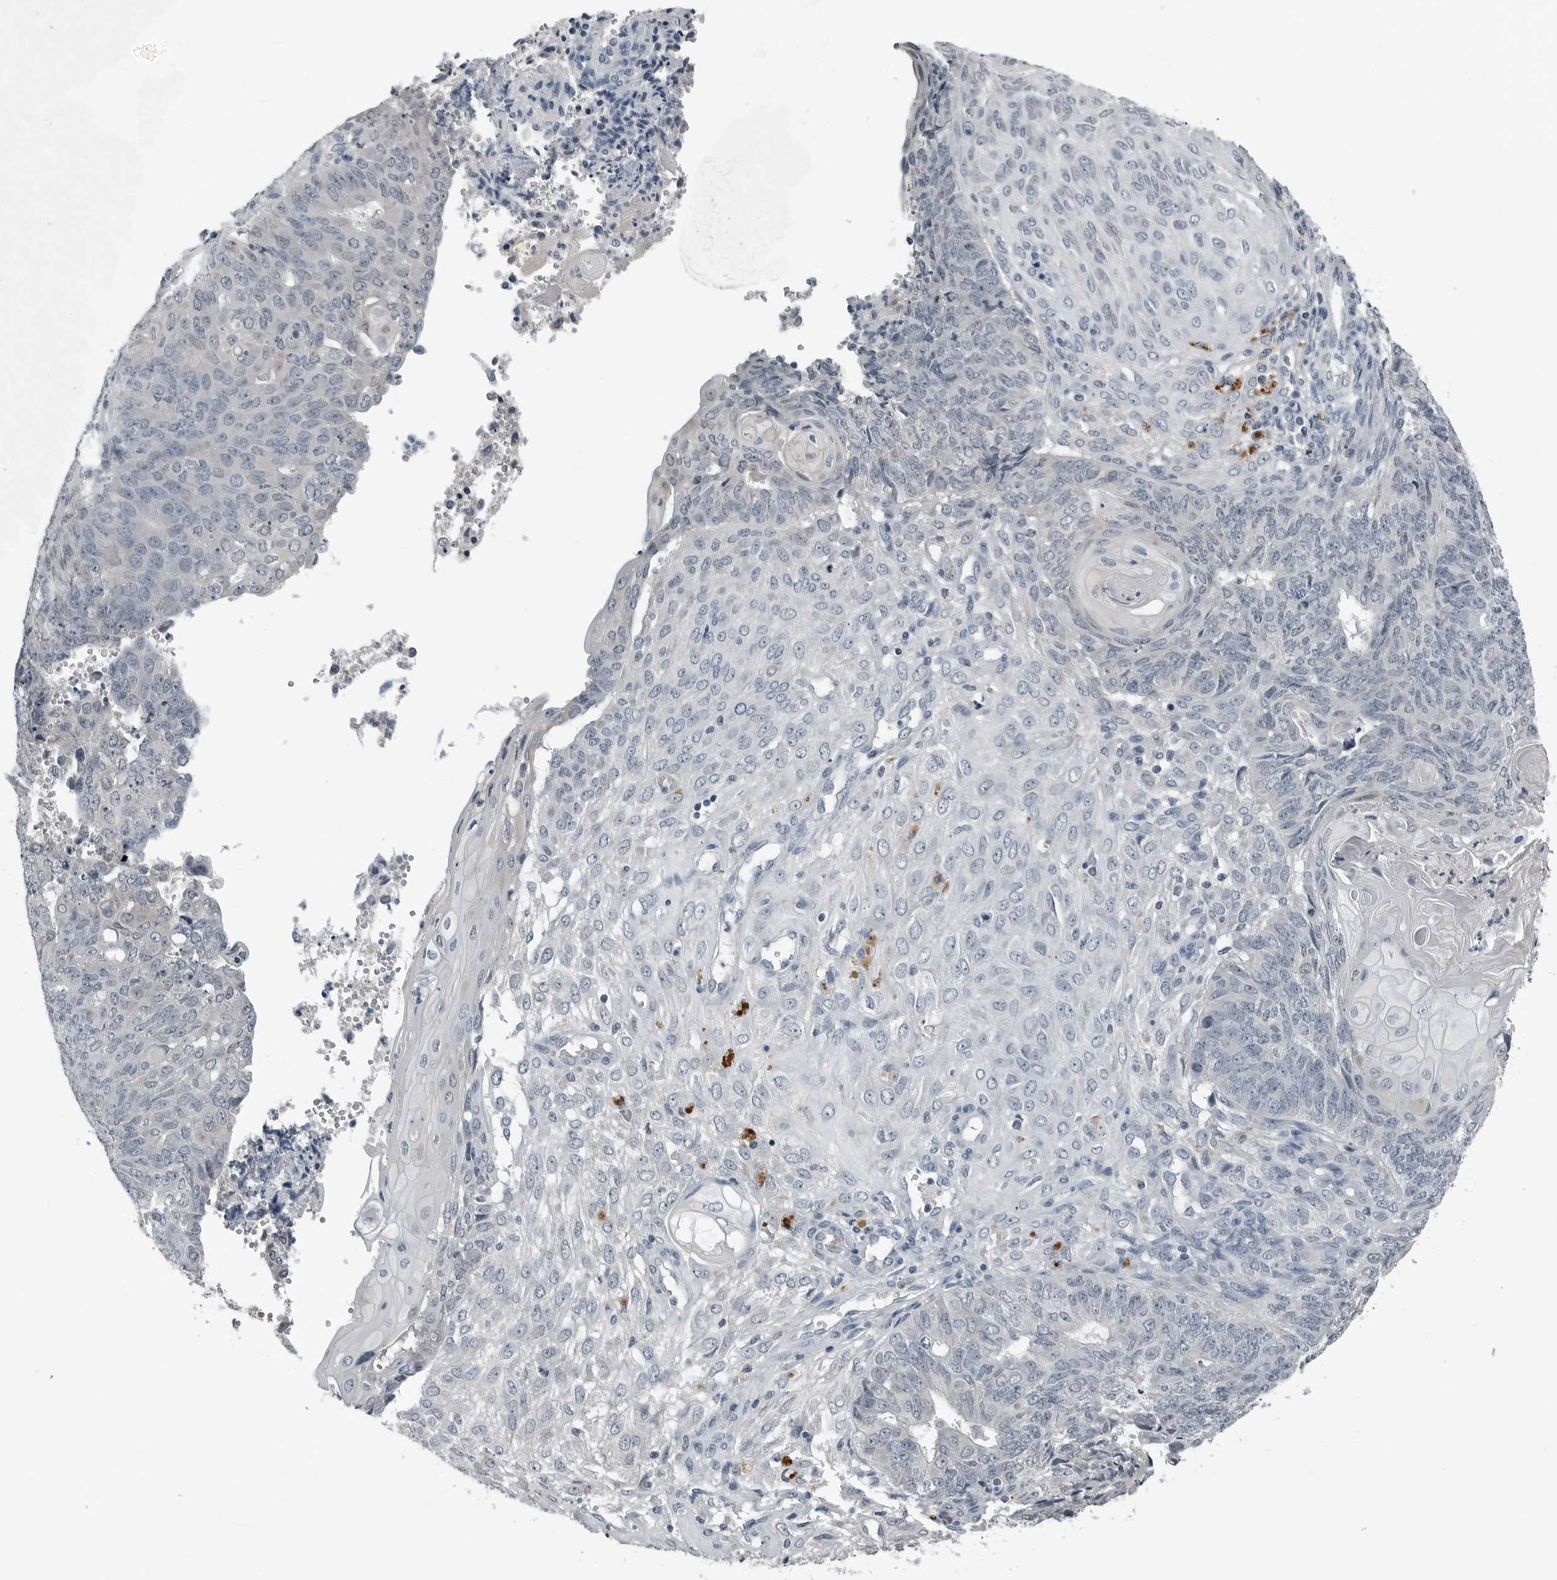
{"staining": {"intensity": "negative", "quantity": "none", "location": "none"}, "tissue": "endometrial cancer", "cell_type": "Tumor cells", "image_type": "cancer", "snomed": [{"axis": "morphology", "description": "Adenocarcinoma, NOS"}, {"axis": "topography", "description": "Endometrium"}], "caption": "Endometrial adenocarcinoma was stained to show a protein in brown. There is no significant expression in tumor cells.", "gene": "SPINK1", "patient": {"sex": "female", "age": 32}}